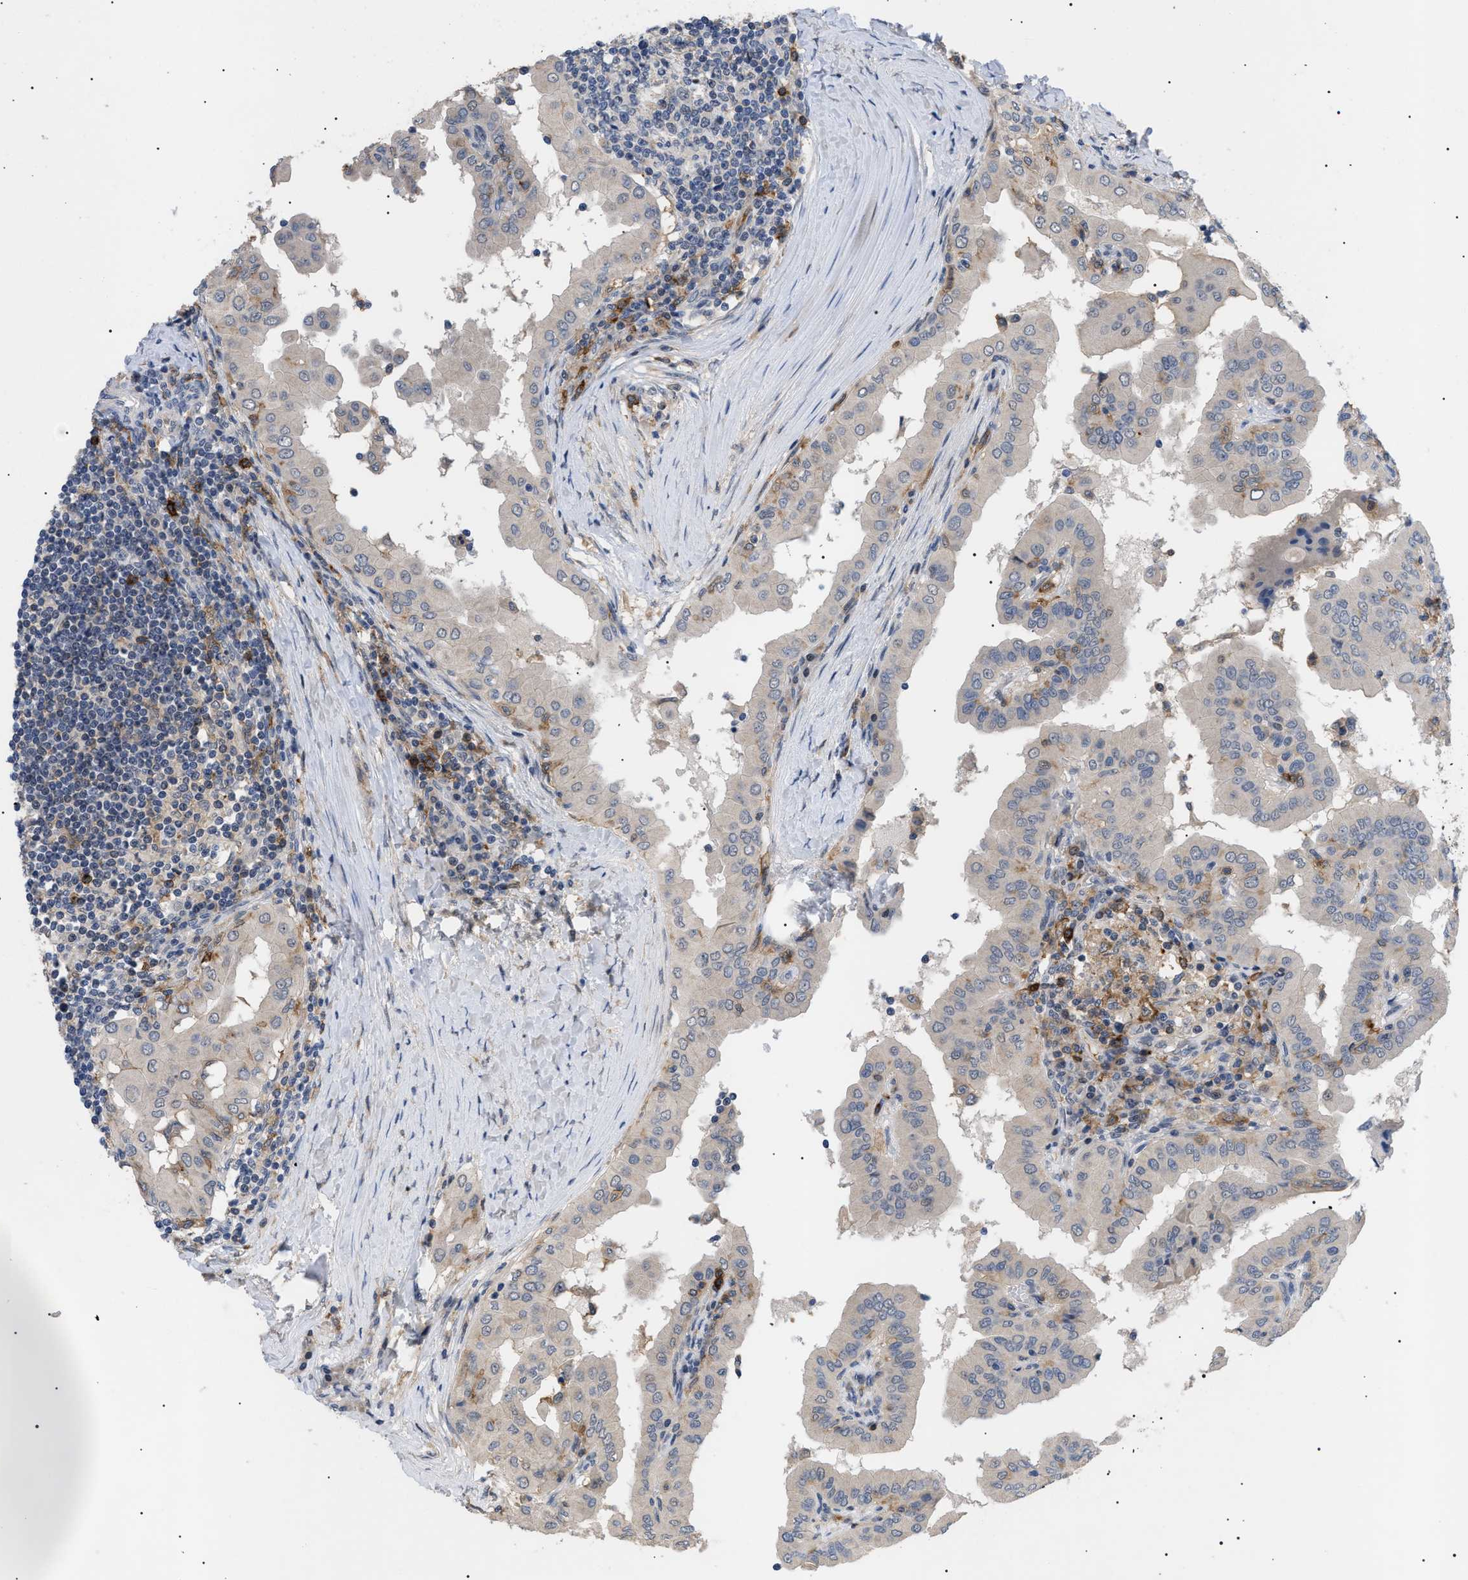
{"staining": {"intensity": "weak", "quantity": "<25%", "location": "cytoplasmic/membranous"}, "tissue": "thyroid cancer", "cell_type": "Tumor cells", "image_type": "cancer", "snomed": [{"axis": "morphology", "description": "Papillary adenocarcinoma, NOS"}, {"axis": "topography", "description": "Thyroid gland"}], "caption": "Tumor cells show no significant positivity in thyroid cancer (papillary adenocarcinoma).", "gene": "CD300A", "patient": {"sex": "male", "age": 33}}